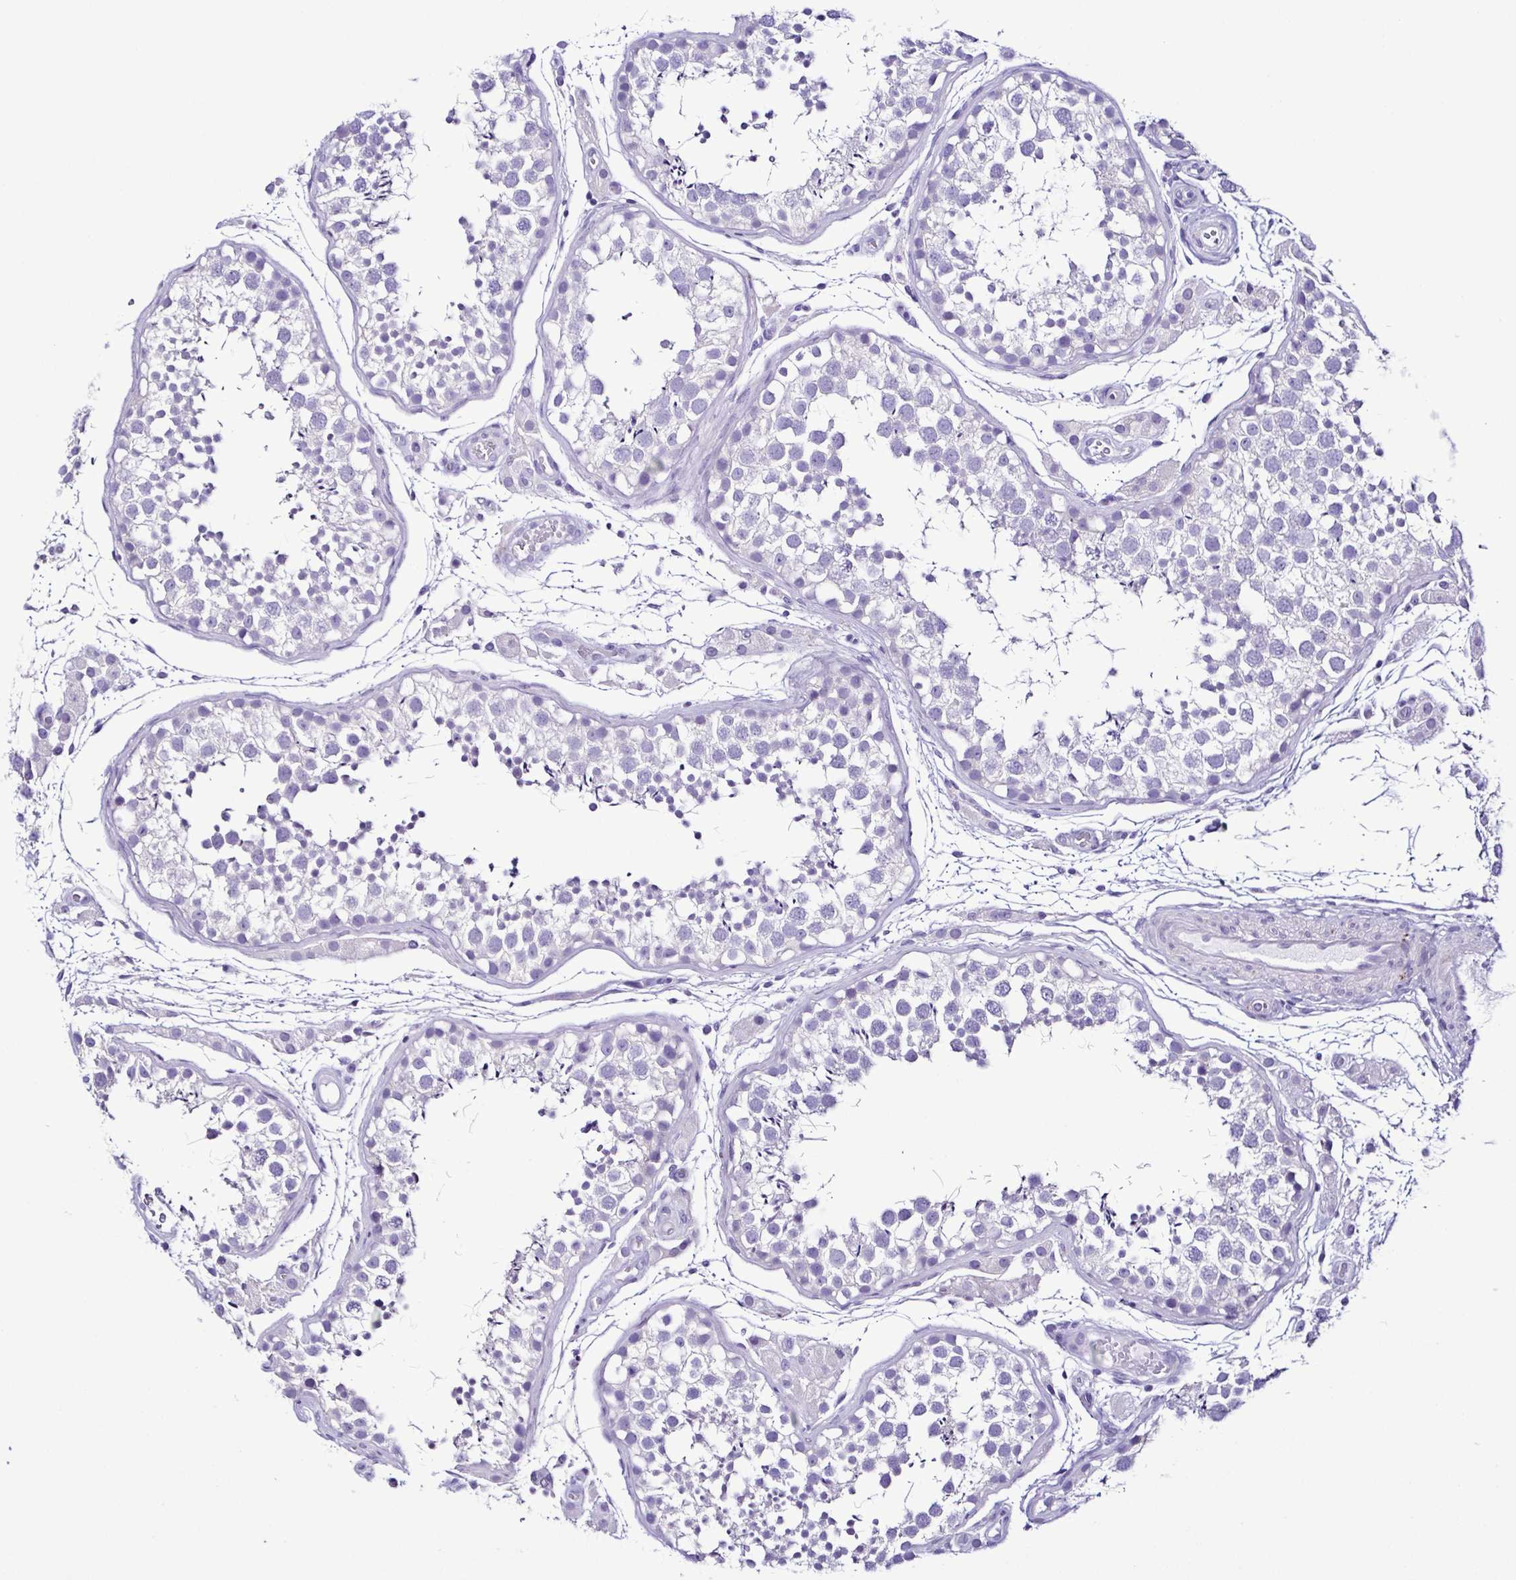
{"staining": {"intensity": "negative", "quantity": "none", "location": "none"}, "tissue": "testis", "cell_type": "Cells in seminiferous ducts", "image_type": "normal", "snomed": [{"axis": "morphology", "description": "Normal tissue, NOS"}, {"axis": "morphology", "description": "Seminoma, NOS"}, {"axis": "topography", "description": "Testis"}], "caption": "A histopathology image of testis stained for a protein shows no brown staining in cells in seminiferous ducts.", "gene": "SRL", "patient": {"sex": "male", "age": 29}}